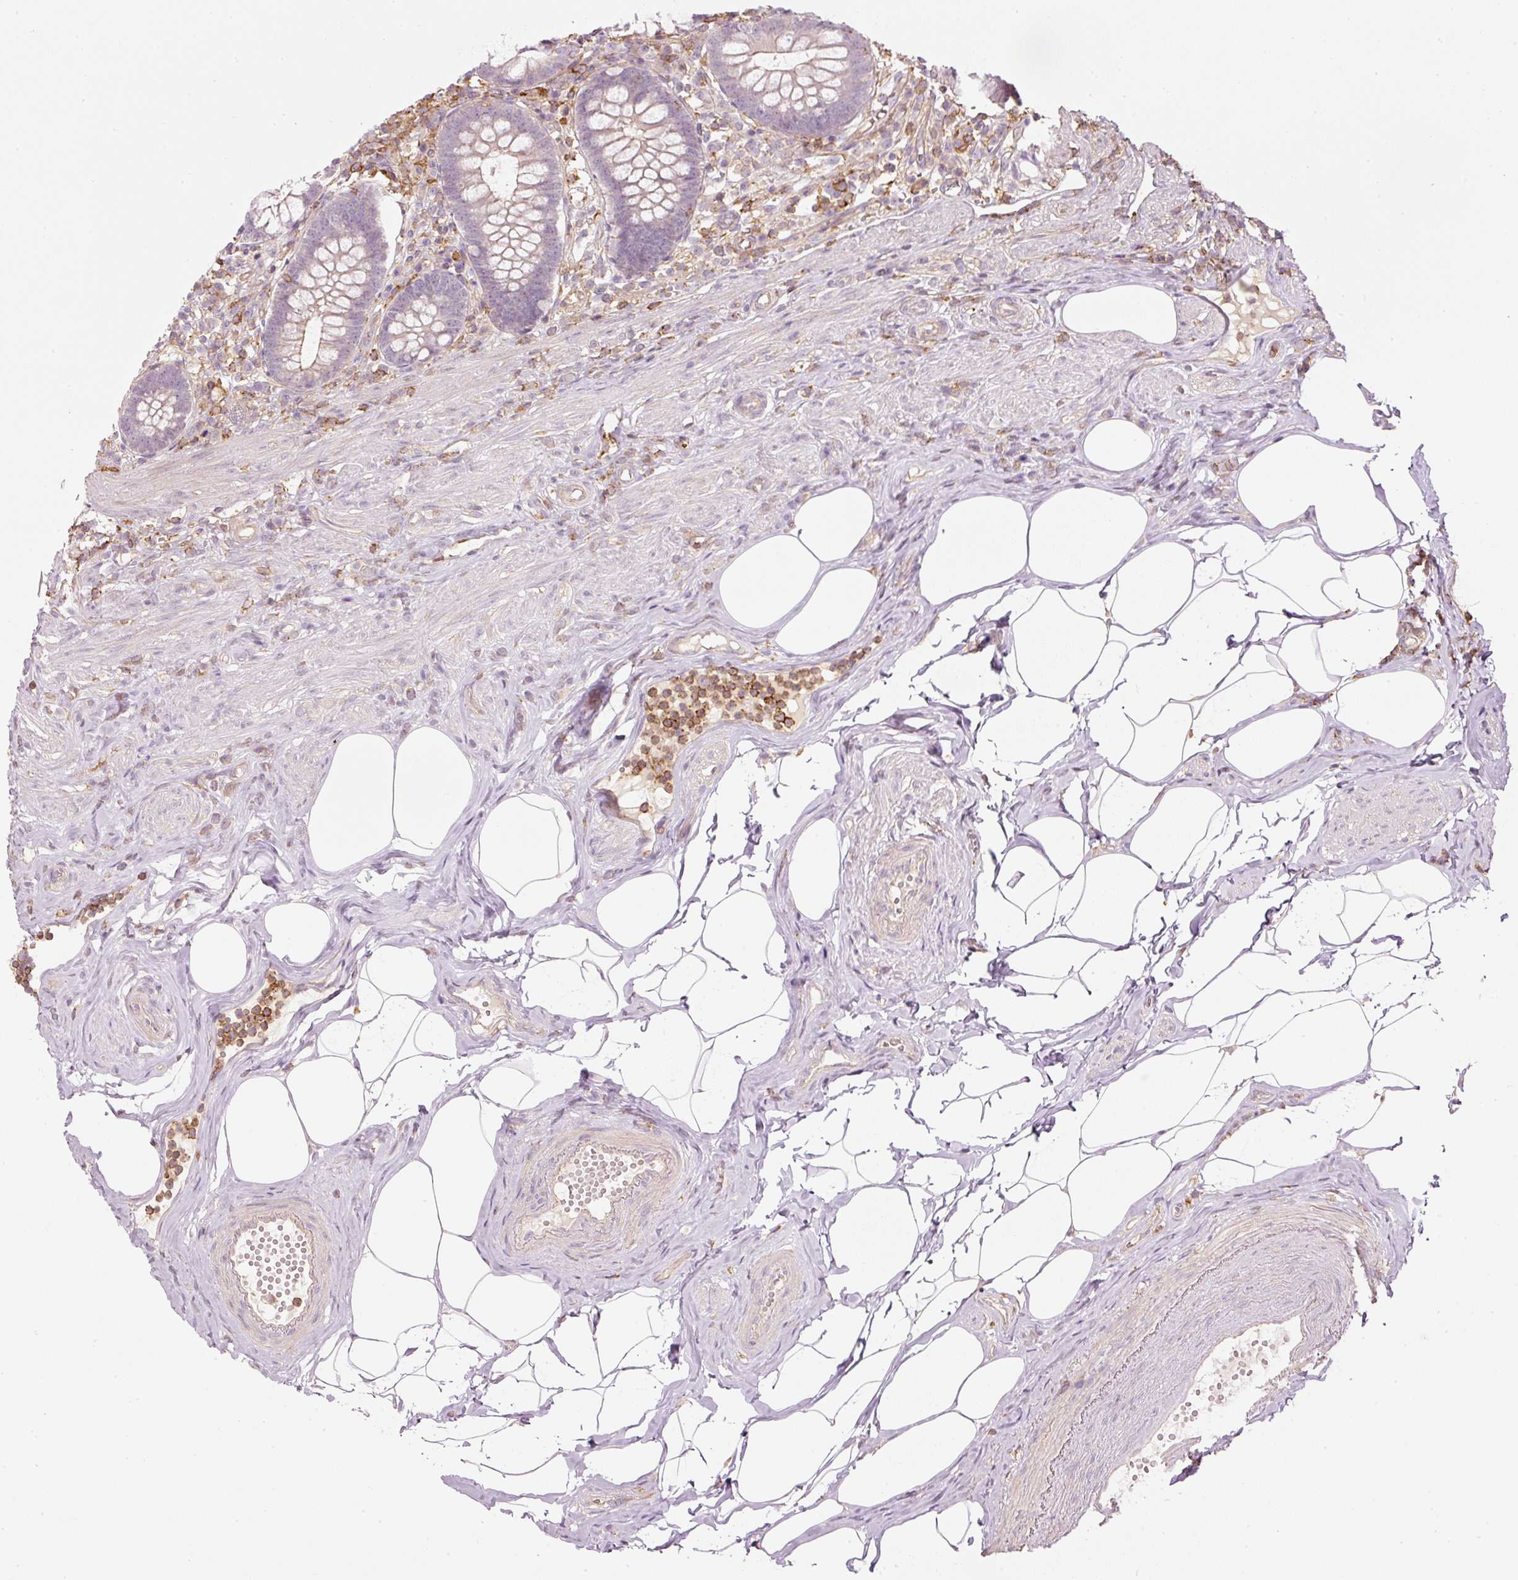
{"staining": {"intensity": "negative", "quantity": "none", "location": "none"}, "tissue": "appendix", "cell_type": "Glandular cells", "image_type": "normal", "snomed": [{"axis": "morphology", "description": "Normal tissue, NOS"}, {"axis": "topography", "description": "Appendix"}], "caption": "Protein analysis of benign appendix shows no significant positivity in glandular cells.", "gene": "SIPA1", "patient": {"sex": "female", "age": 56}}